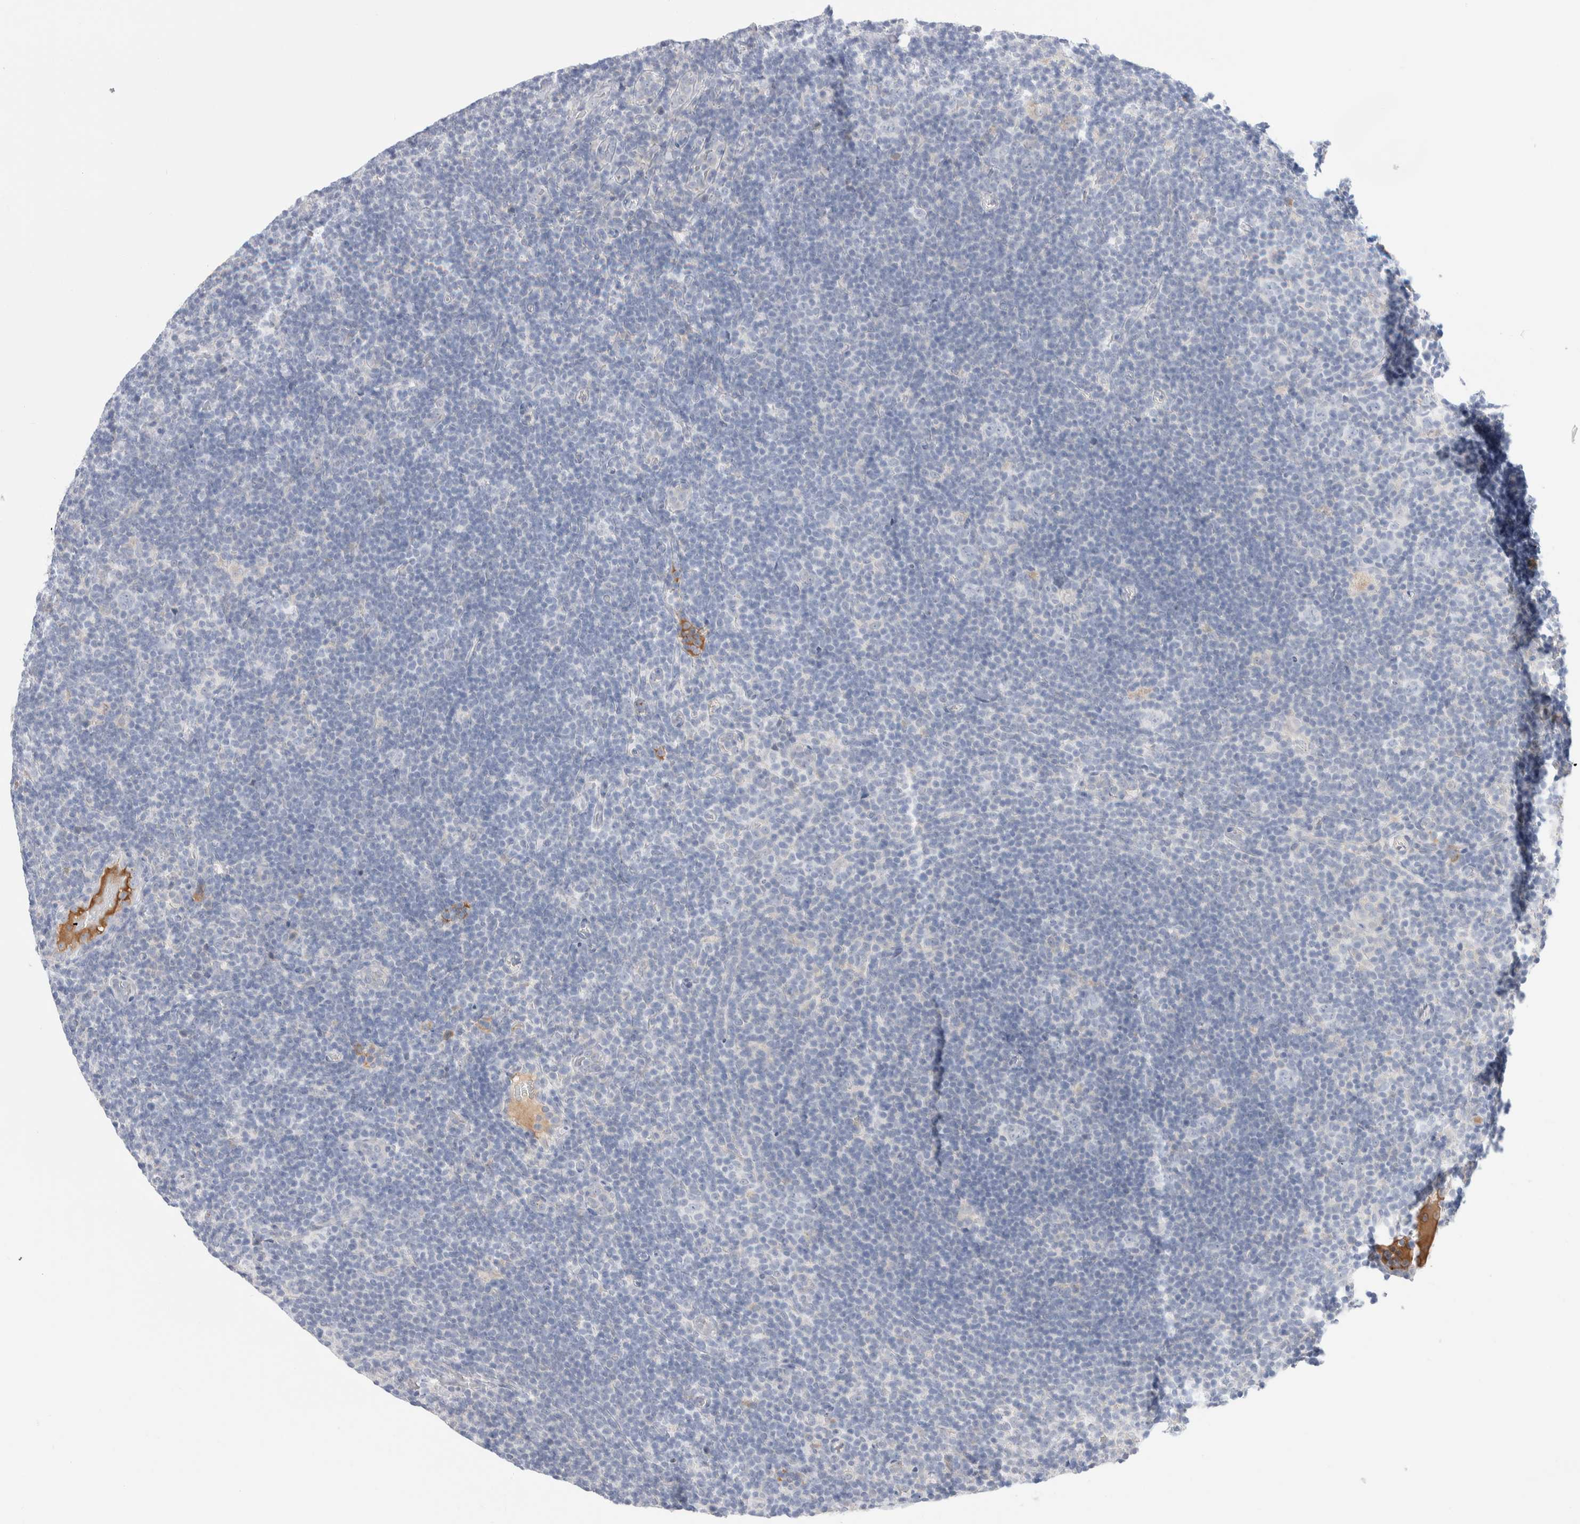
{"staining": {"intensity": "negative", "quantity": "none", "location": "none"}, "tissue": "lymphoma", "cell_type": "Tumor cells", "image_type": "cancer", "snomed": [{"axis": "morphology", "description": "Hodgkin's disease, NOS"}, {"axis": "topography", "description": "Lymph node"}], "caption": "The immunohistochemistry (IHC) image has no significant positivity in tumor cells of lymphoma tissue. (Brightfield microscopy of DAB (3,3'-diaminobenzidine) immunohistochemistry at high magnification).", "gene": "RUSF1", "patient": {"sex": "female", "age": 57}}